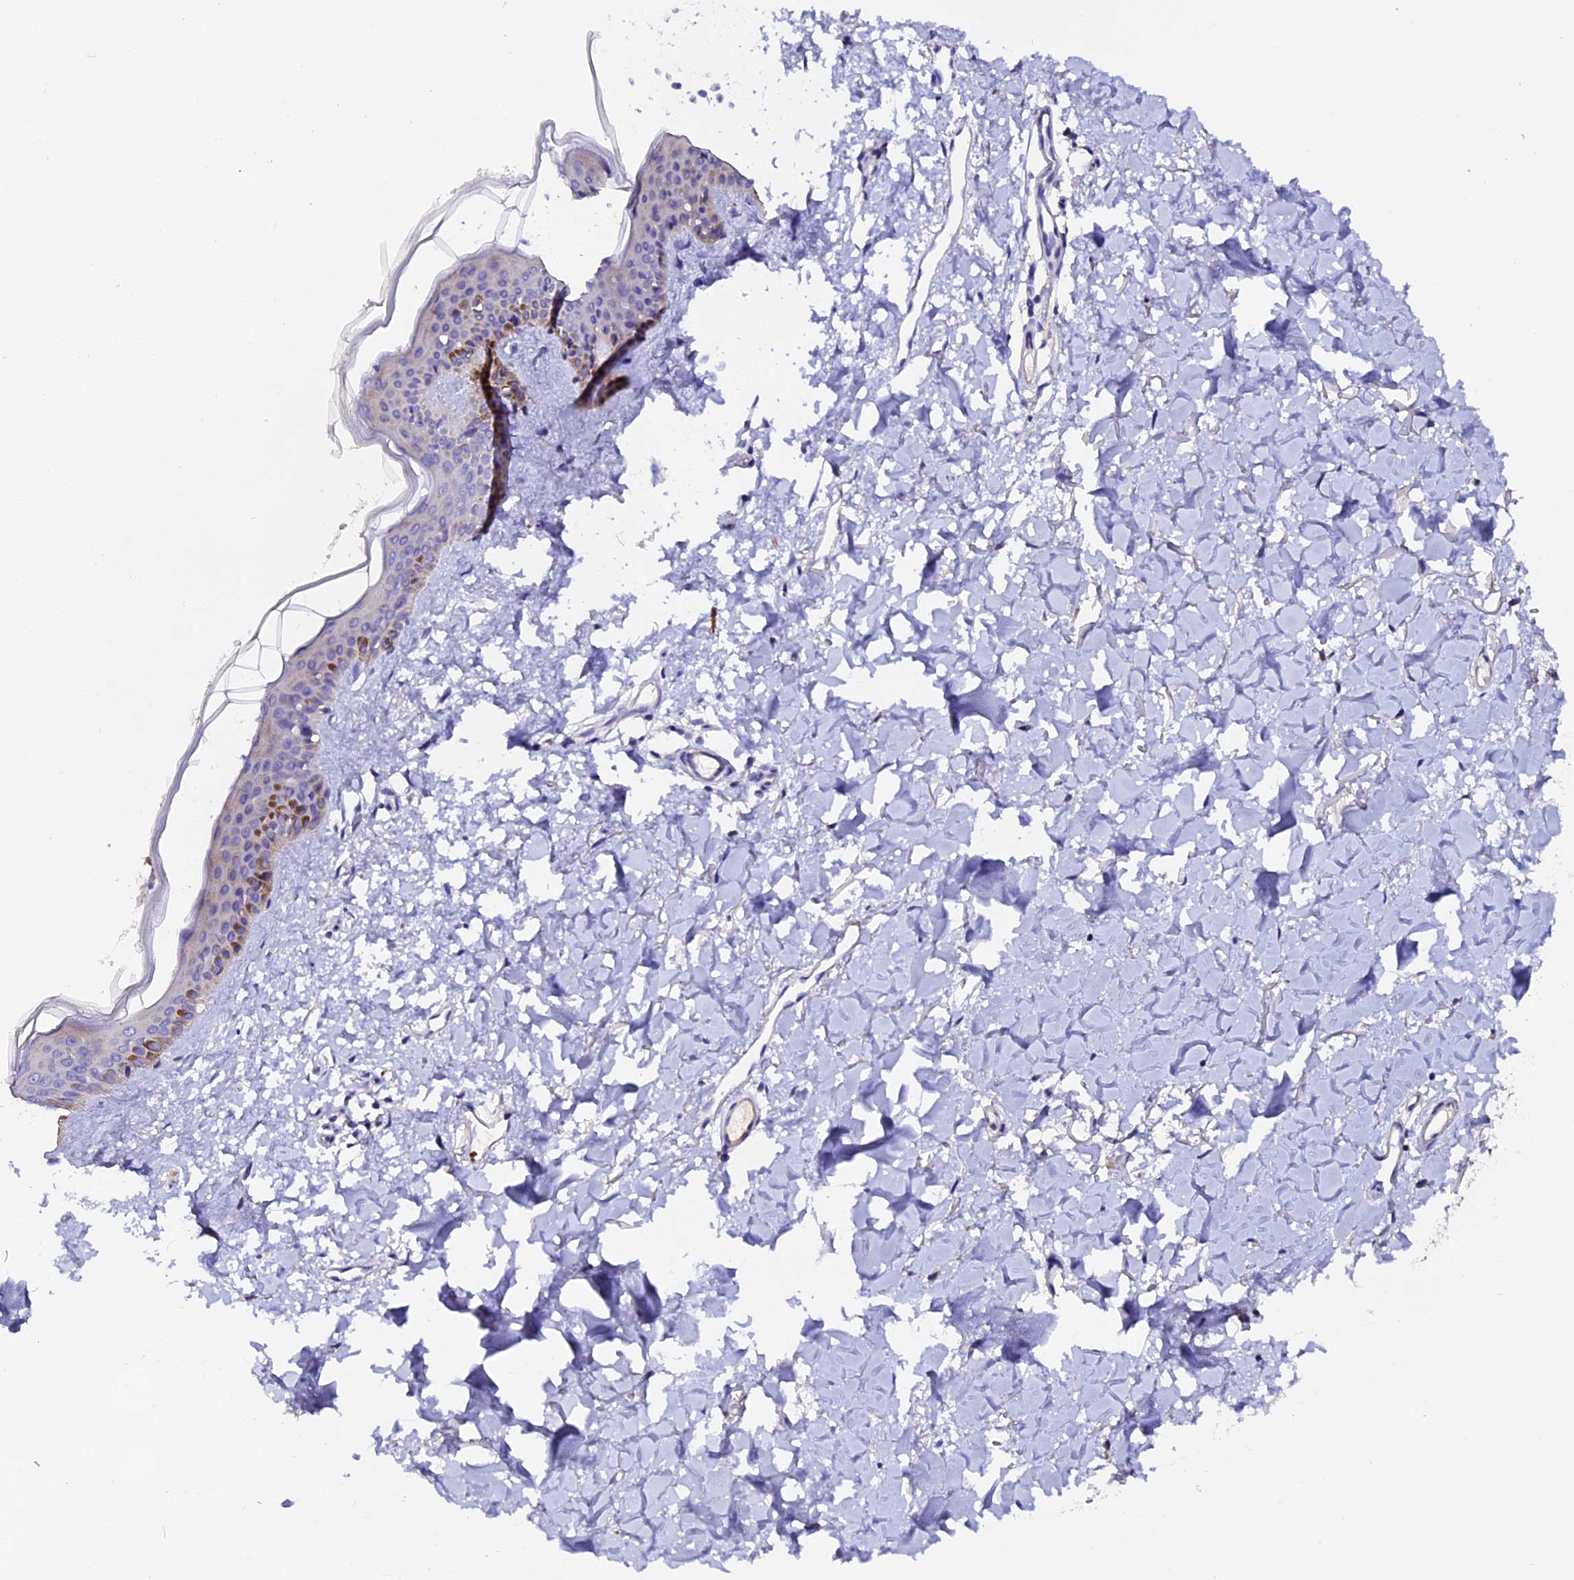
{"staining": {"intensity": "negative", "quantity": "none", "location": "none"}, "tissue": "skin", "cell_type": "Fibroblasts", "image_type": "normal", "snomed": [{"axis": "morphology", "description": "Normal tissue, NOS"}, {"axis": "topography", "description": "Skin"}], "caption": "This is a photomicrograph of immunohistochemistry staining of benign skin, which shows no positivity in fibroblasts.", "gene": "FBXW9", "patient": {"sex": "female", "age": 58}}